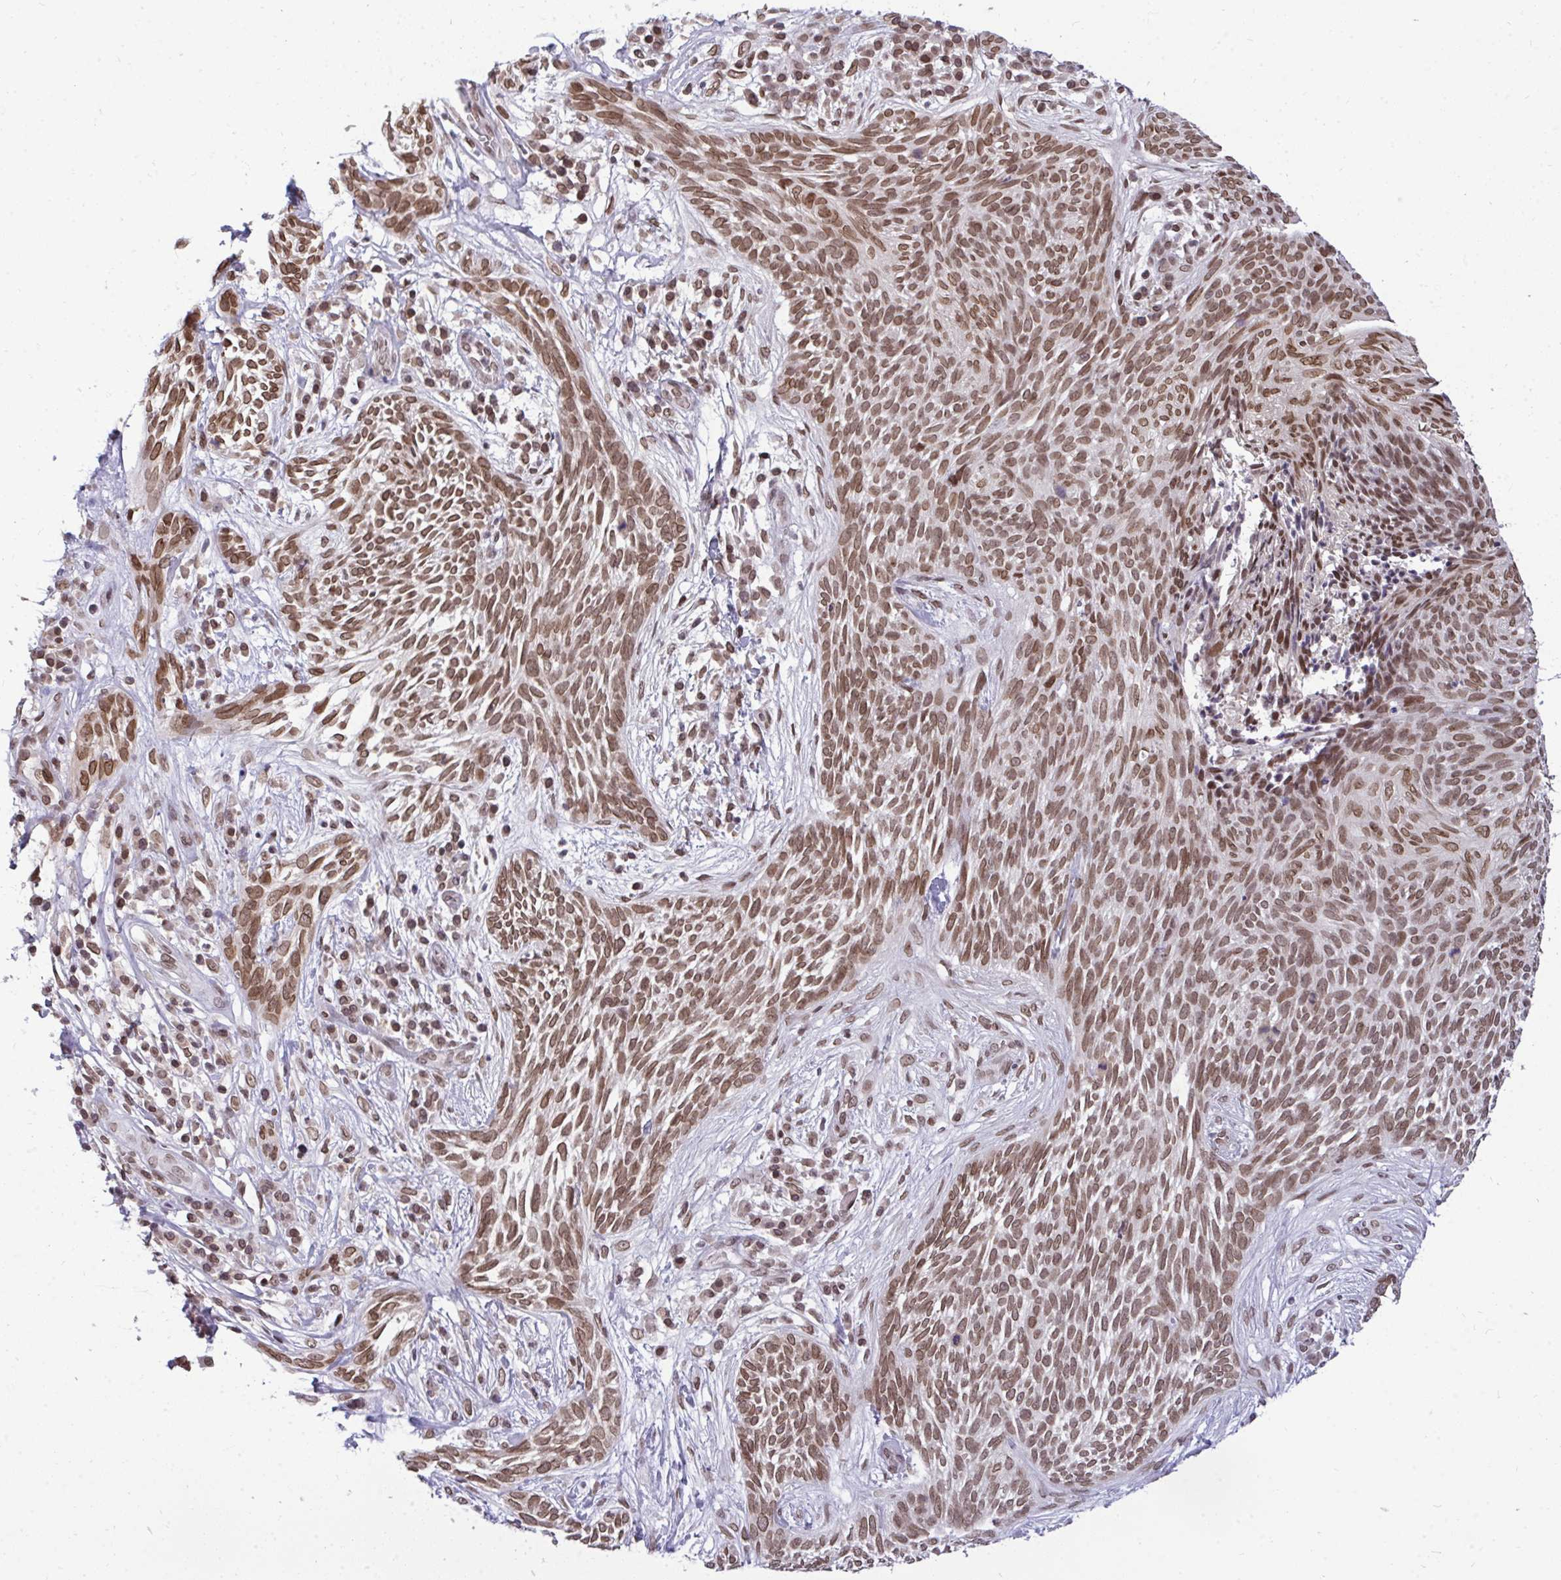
{"staining": {"intensity": "moderate", "quantity": ">75%", "location": "nuclear"}, "tissue": "skin cancer", "cell_type": "Tumor cells", "image_type": "cancer", "snomed": [{"axis": "morphology", "description": "Basal cell carcinoma"}, {"axis": "topography", "description": "Skin"}, {"axis": "topography", "description": "Skin, foot"}], "caption": "Moderate nuclear expression is present in about >75% of tumor cells in skin cancer (basal cell carcinoma). The staining is performed using DAB brown chromogen to label protein expression. The nuclei are counter-stained blue using hematoxylin.", "gene": "JPT1", "patient": {"sex": "female", "age": 86}}